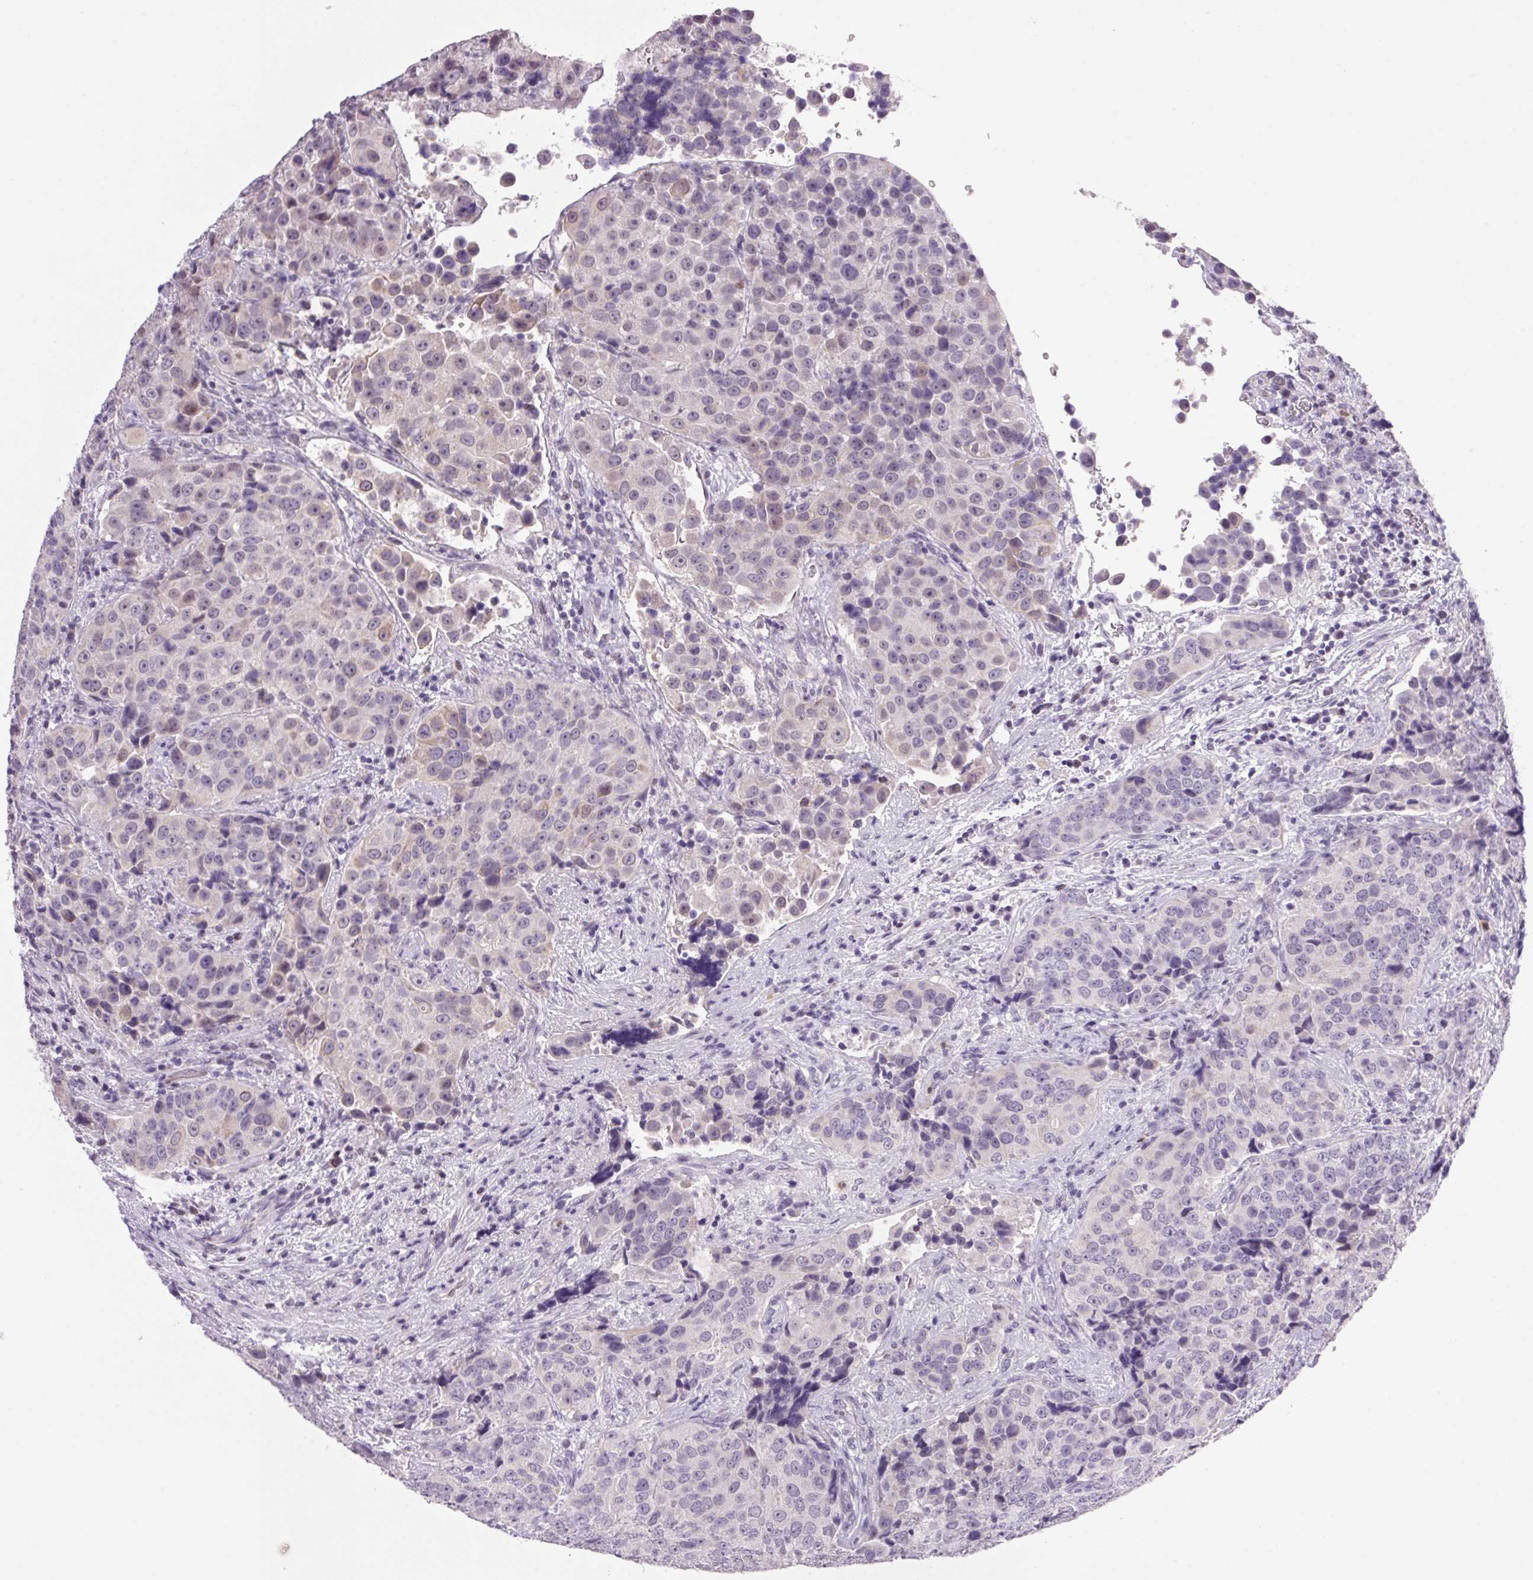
{"staining": {"intensity": "weak", "quantity": "<25%", "location": "cytoplasmic/membranous"}, "tissue": "urothelial cancer", "cell_type": "Tumor cells", "image_type": "cancer", "snomed": [{"axis": "morphology", "description": "Urothelial carcinoma, NOS"}, {"axis": "topography", "description": "Urinary bladder"}], "caption": "A photomicrograph of human urothelial cancer is negative for staining in tumor cells.", "gene": "TRDN", "patient": {"sex": "male", "age": 52}}